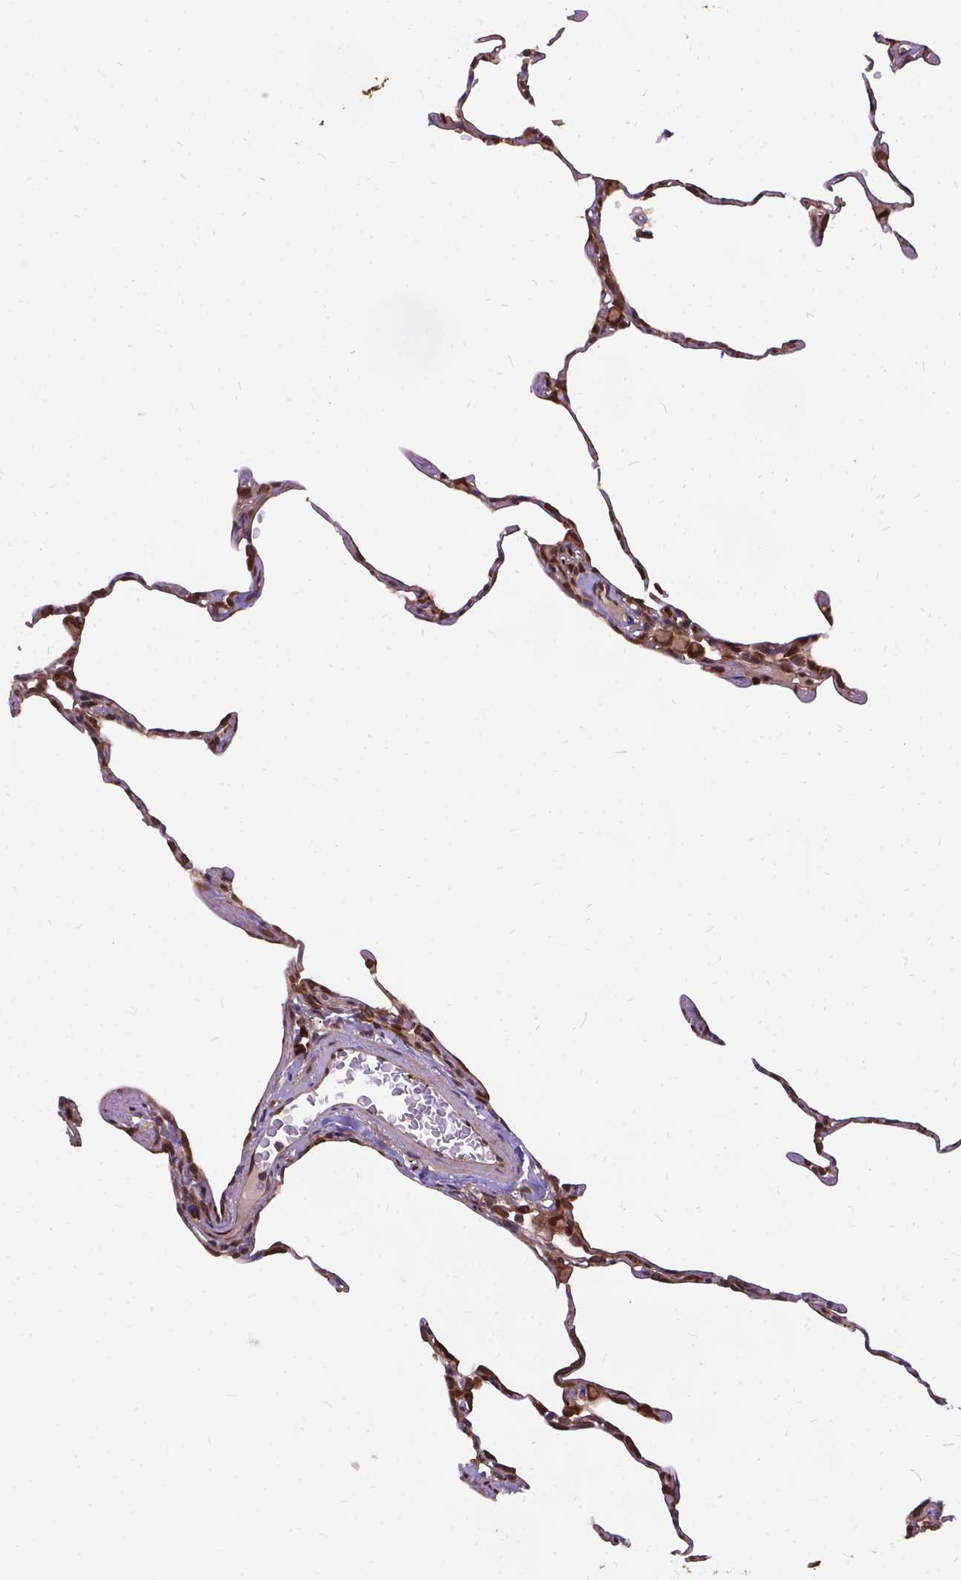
{"staining": {"intensity": "strong", "quantity": ">75%", "location": "cytoplasmic/membranous"}, "tissue": "lung", "cell_type": "Alveolar cells", "image_type": "normal", "snomed": [{"axis": "morphology", "description": "Normal tissue, NOS"}, {"axis": "topography", "description": "Lung"}], "caption": "IHC micrograph of benign lung: lung stained using IHC demonstrates high levels of strong protein expression localized specifically in the cytoplasmic/membranous of alveolar cells, appearing as a cytoplasmic/membranous brown color.", "gene": "DENND6A", "patient": {"sex": "female", "age": 57}}